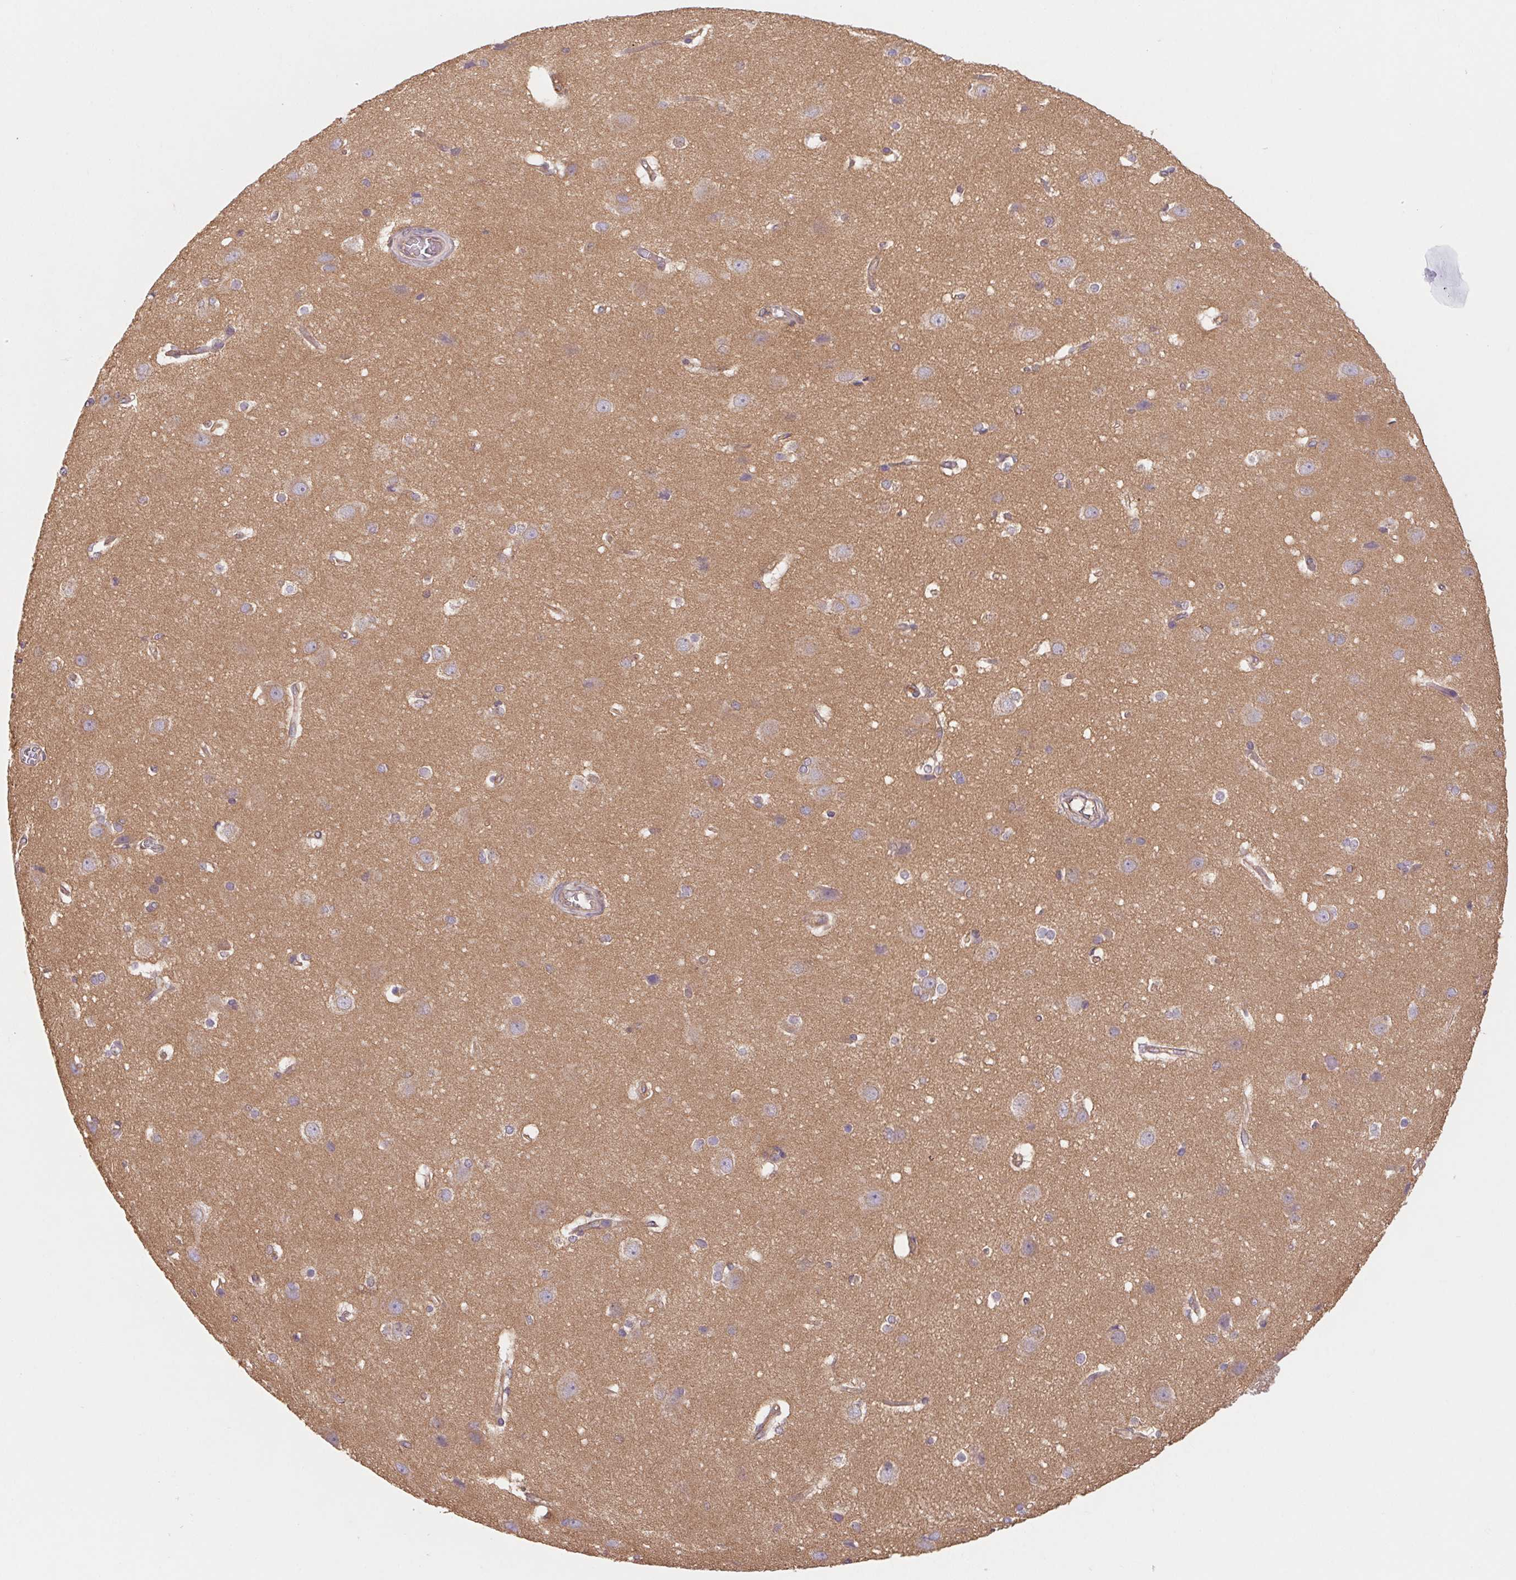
{"staining": {"intensity": "moderate", "quantity": ">75%", "location": "cytoplasmic/membranous"}, "tissue": "cerebral cortex", "cell_type": "Endothelial cells", "image_type": "normal", "snomed": [{"axis": "morphology", "description": "Normal tissue, NOS"}, {"axis": "topography", "description": "Cerebral cortex"}], "caption": "IHC histopathology image of normal cerebral cortex: human cerebral cortex stained using immunohistochemistry (IHC) demonstrates medium levels of moderate protein expression localized specifically in the cytoplasmic/membranous of endothelial cells, appearing as a cytoplasmic/membranous brown color.", "gene": "RAB1A", "patient": {"sex": "male", "age": 37}}